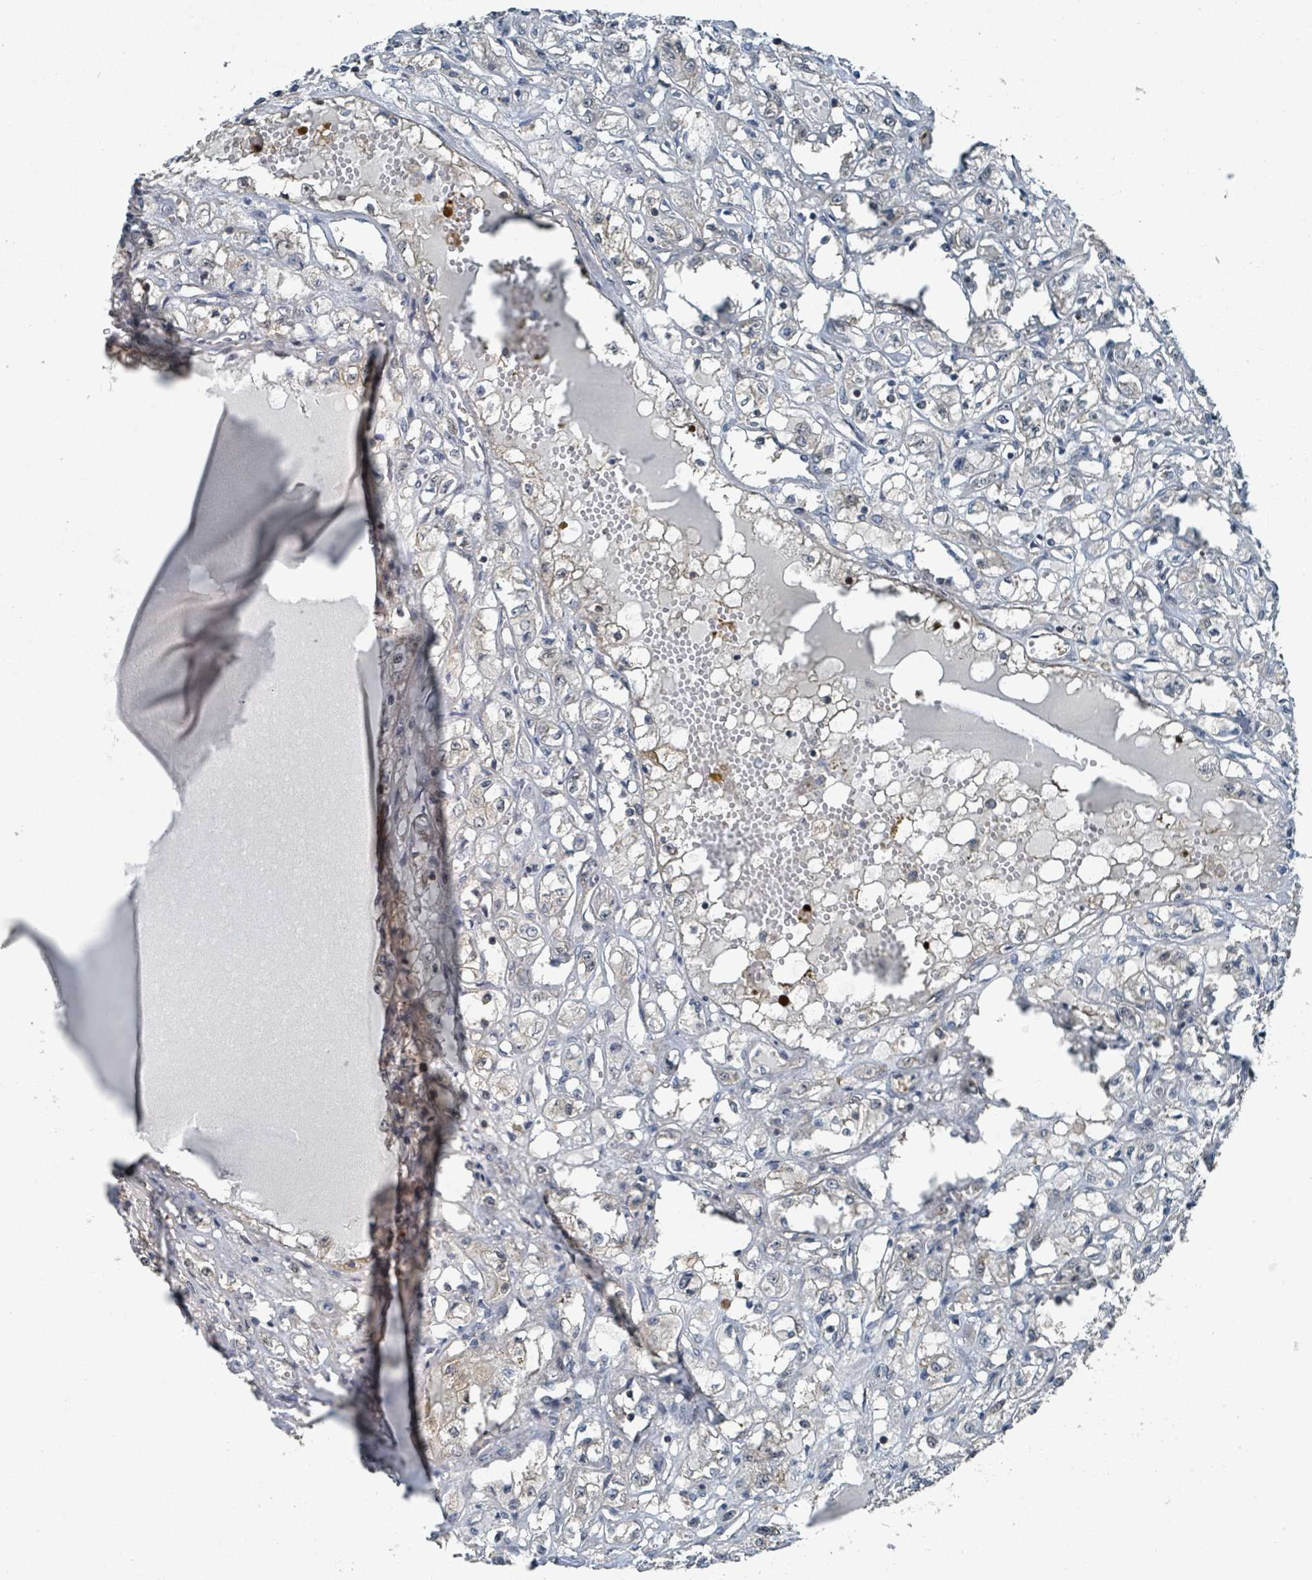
{"staining": {"intensity": "negative", "quantity": "none", "location": "none"}, "tissue": "renal cancer", "cell_type": "Tumor cells", "image_type": "cancer", "snomed": [{"axis": "morphology", "description": "Adenocarcinoma, NOS"}, {"axis": "topography", "description": "Kidney"}], "caption": "This histopathology image is of renal cancer (adenocarcinoma) stained with immunohistochemistry (IHC) to label a protein in brown with the nuclei are counter-stained blue. There is no positivity in tumor cells. (Immunohistochemistry, brightfield microscopy, high magnification).", "gene": "GOLGA7", "patient": {"sex": "male", "age": 56}}